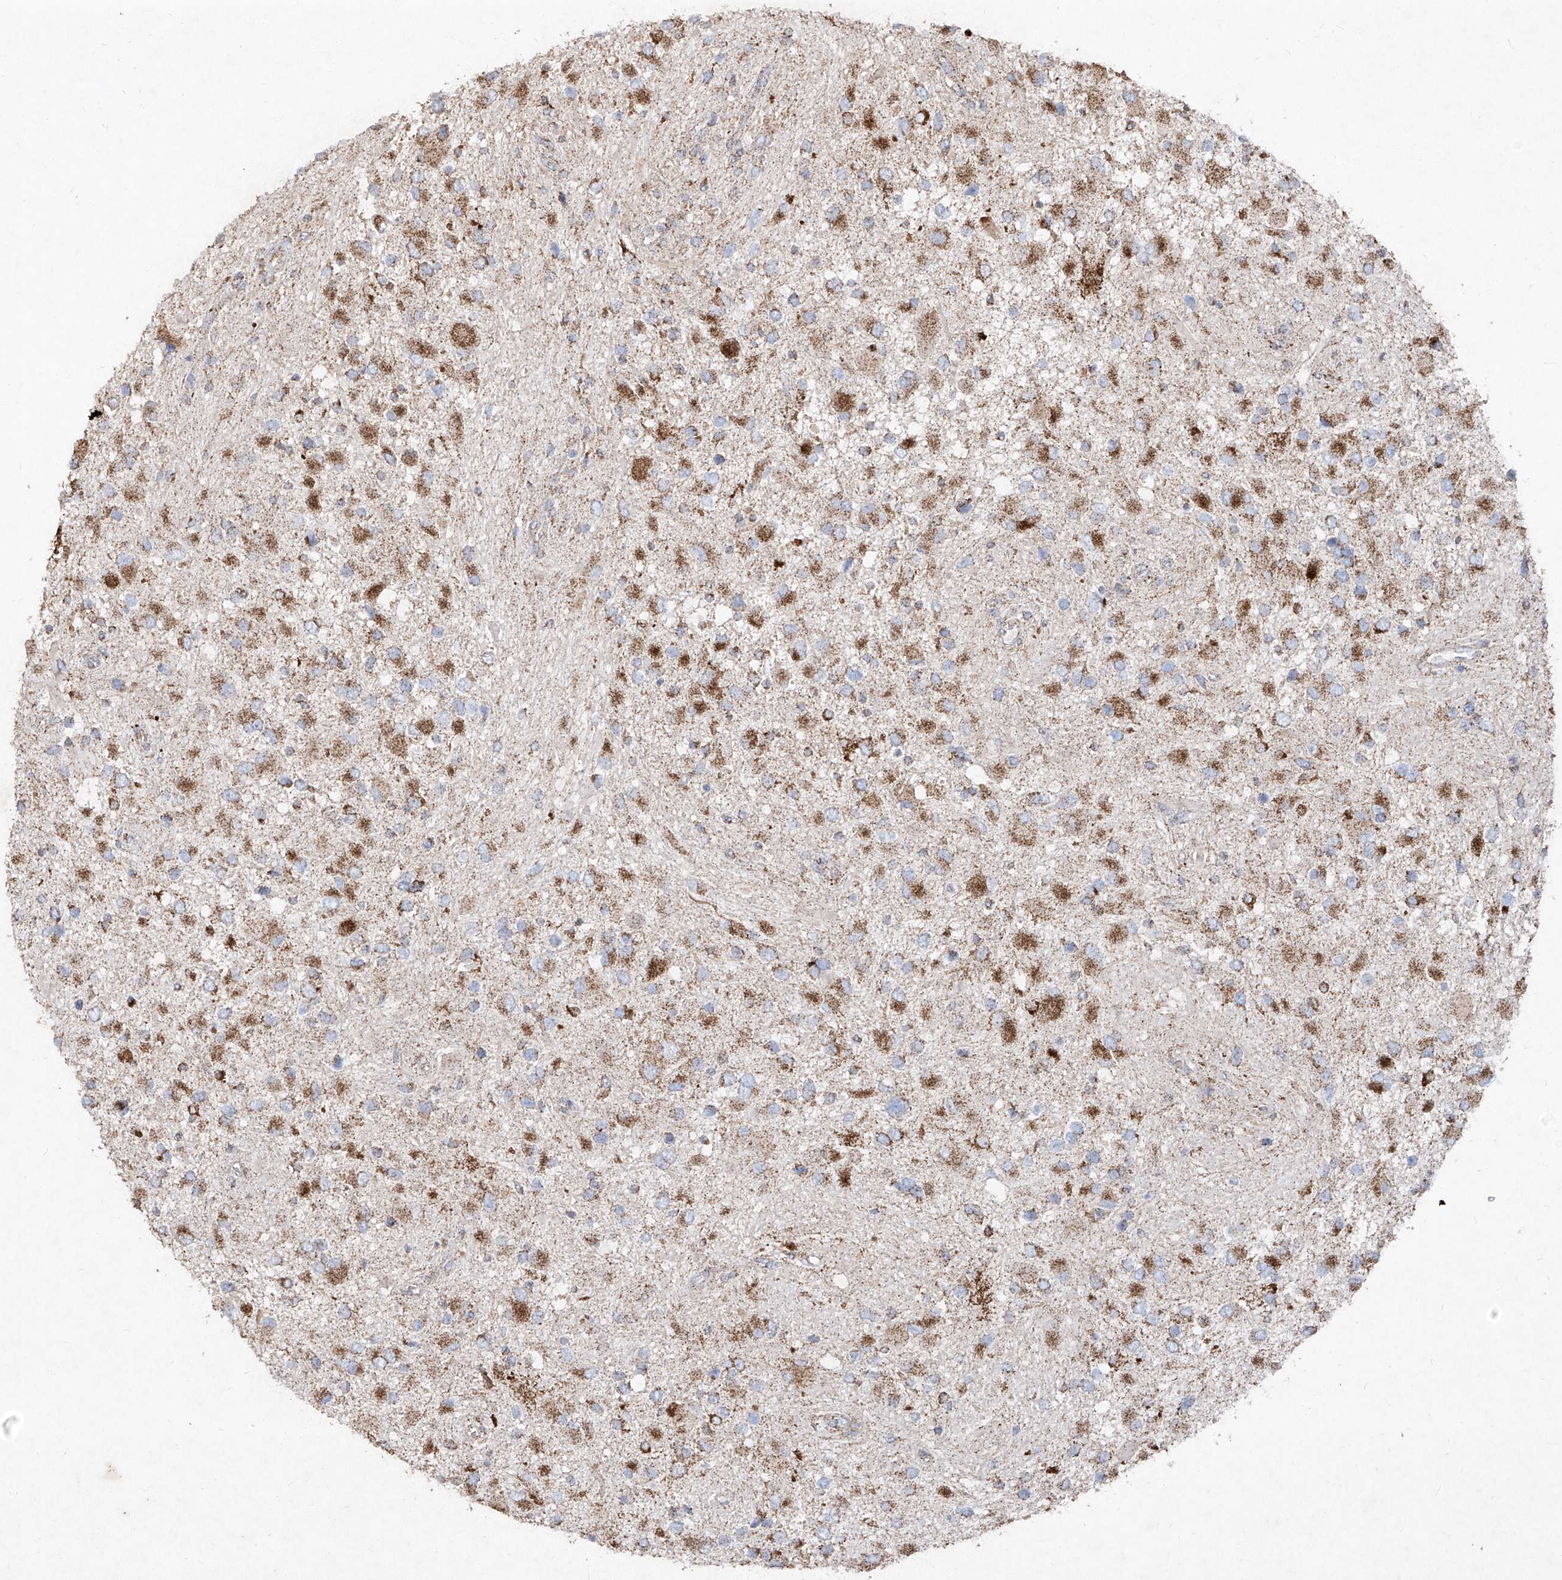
{"staining": {"intensity": "moderate", "quantity": "25%-75%", "location": "cytoplasmic/membranous"}, "tissue": "glioma", "cell_type": "Tumor cells", "image_type": "cancer", "snomed": [{"axis": "morphology", "description": "Glioma, malignant, High grade"}, {"axis": "topography", "description": "Brain"}], "caption": "This is a histology image of IHC staining of malignant high-grade glioma, which shows moderate staining in the cytoplasmic/membranous of tumor cells.", "gene": "ABCD3", "patient": {"sex": "male", "age": 53}}